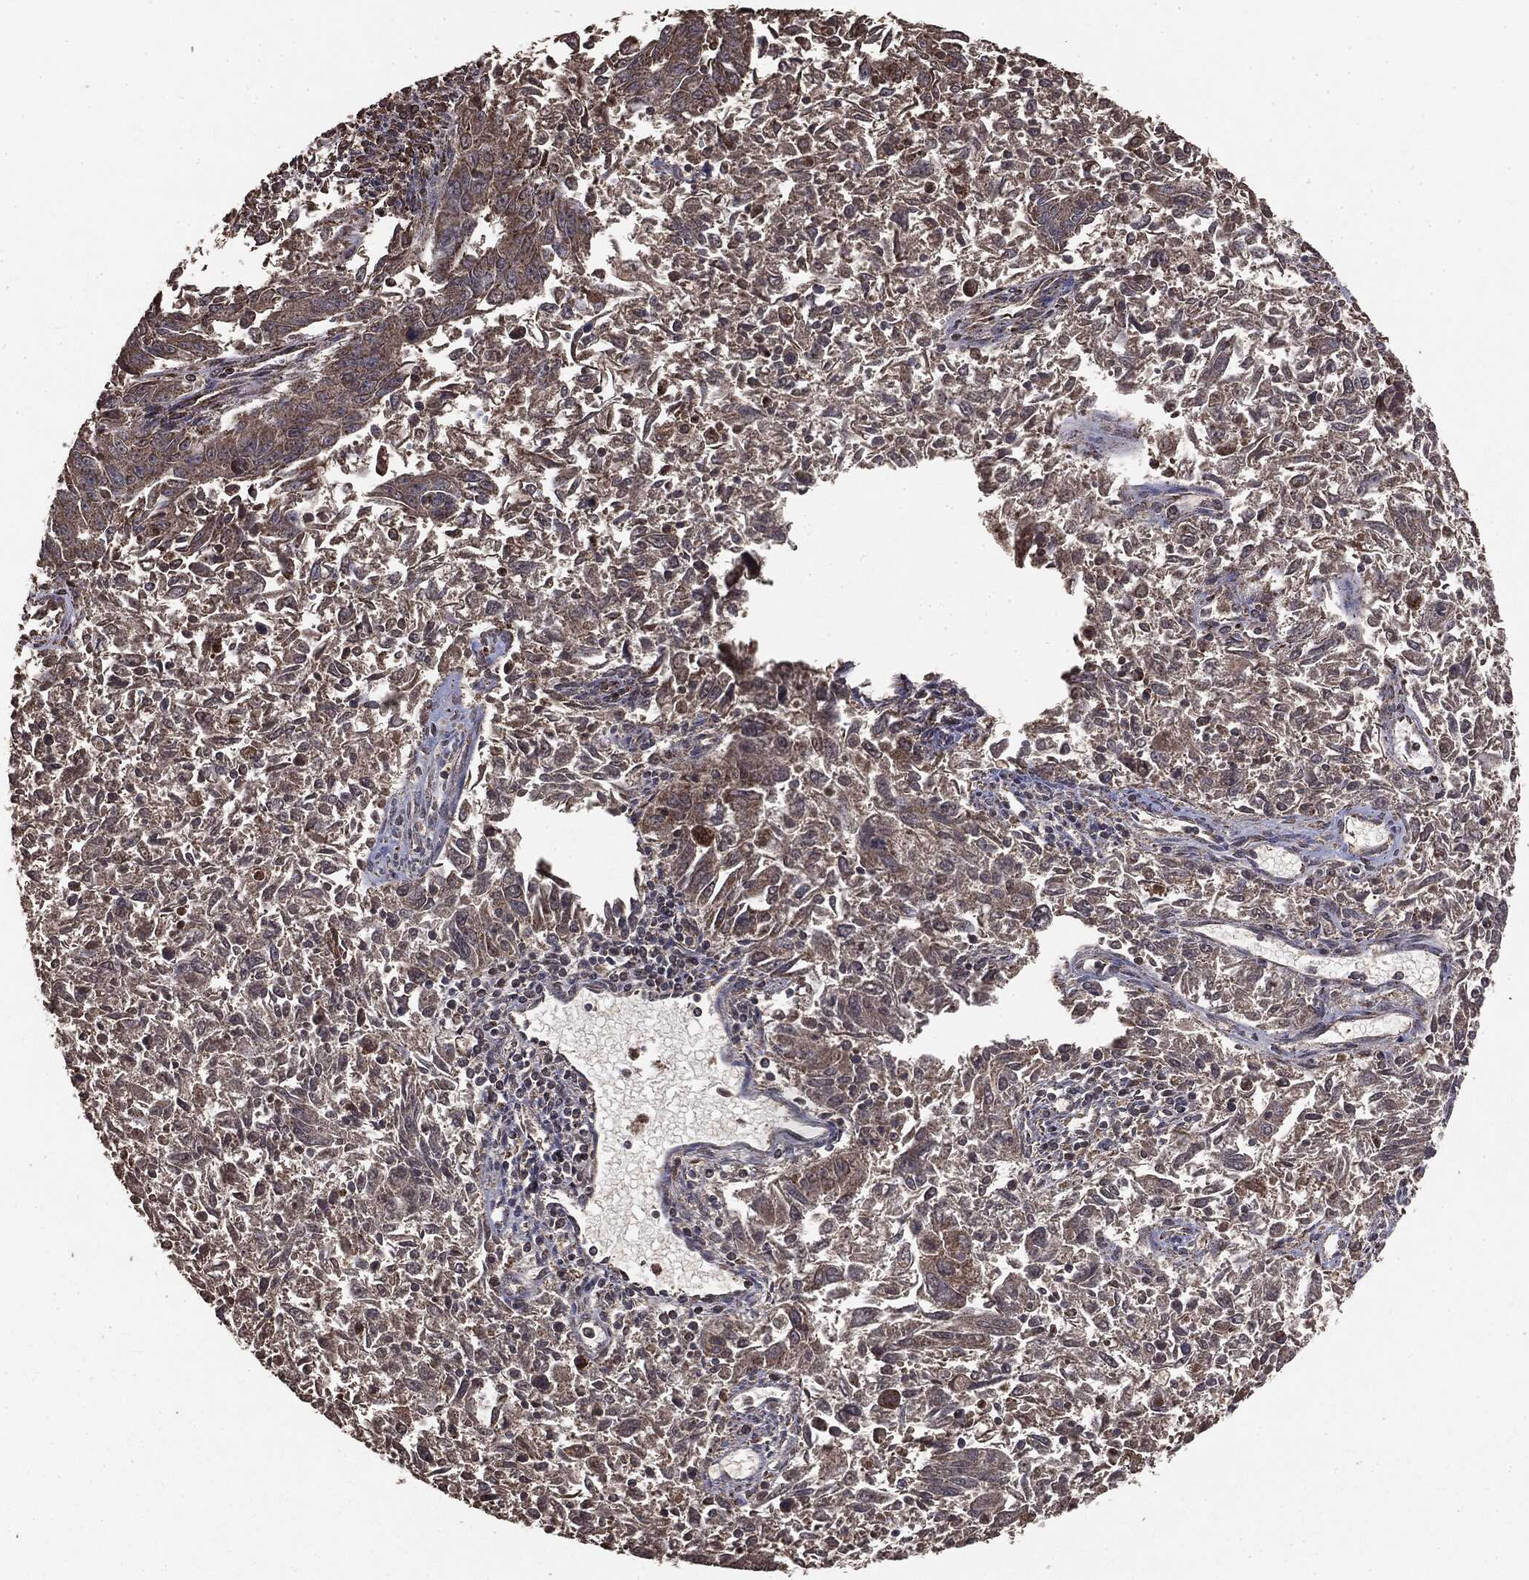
{"staining": {"intensity": "weak", "quantity": ">75%", "location": "cytoplasmic/membranous"}, "tissue": "endometrial cancer", "cell_type": "Tumor cells", "image_type": "cancer", "snomed": [{"axis": "morphology", "description": "Adenocarcinoma, NOS"}, {"axis": "topography", "description": "Endometrium"}], "caption": "This image demonstrates adenocarcinoma (endometrial) stained with immunohistochemistry to label a protein in brown. The cytoplasmic/membranous of tumor cells show weak positivity for the protein. Nuclei are counter-stained blue.", "gene": "MTOR", "patient": {"sex": "female", "age": 42}}